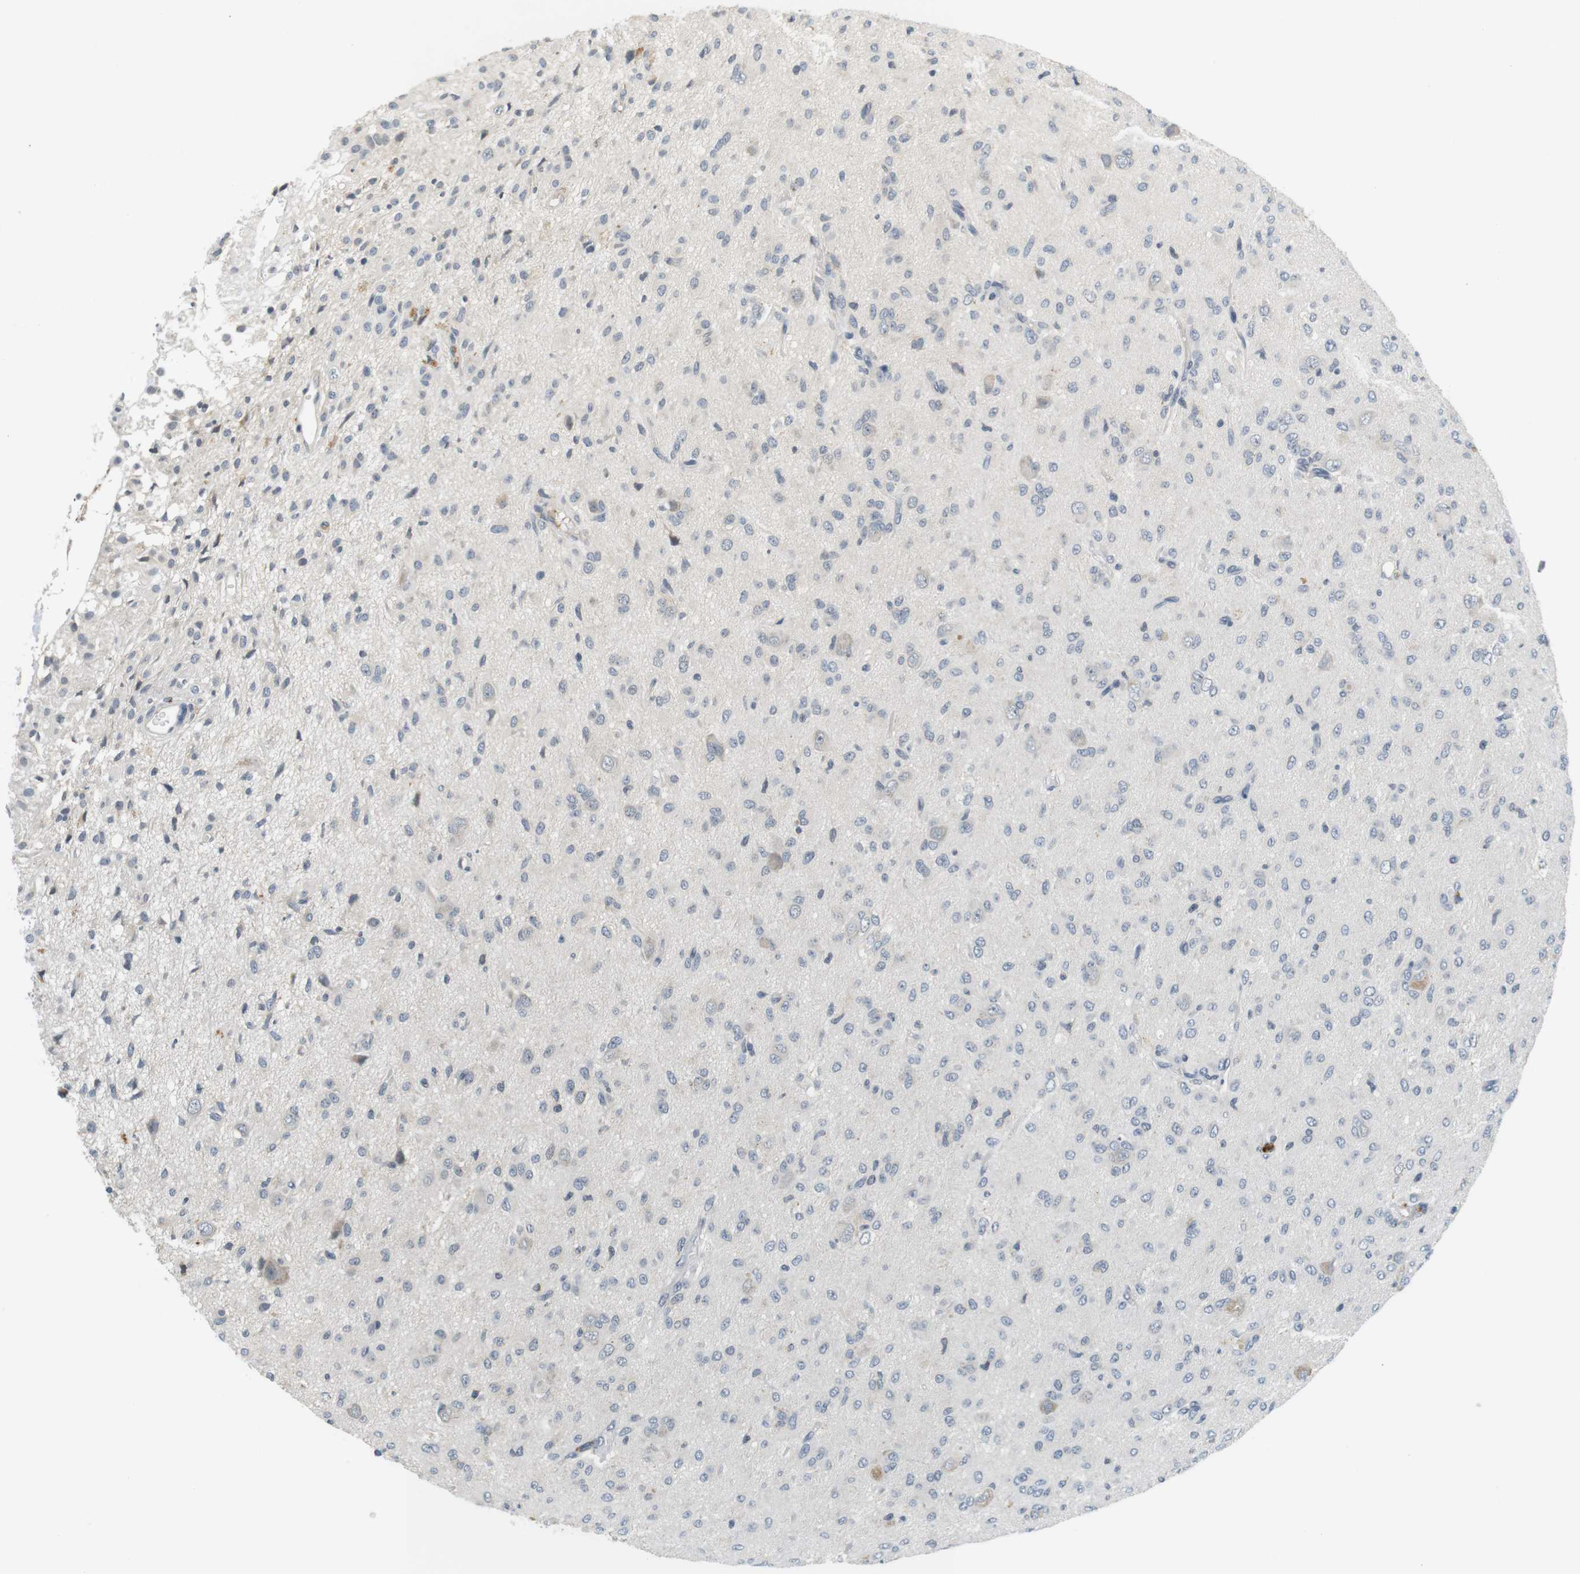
{"staining": {"intensity": "negative", "quantity": "none", "location": "none"}, "tissue": "glioma", "cell_type": "Tumor cells", "image_type": "cancer", "snomed": [{"axis": "morphology", "description": "Glioma, malignant, High grade"}, {"axis": "topography", "description": "Brain"}], "caption": "This photomicrograph is of glioma stained with immunohistochemistry to label a protein in brown with the nuclei are counter-stained blue. There is no staining in tumor cells.", "gene": "WNT7A", "patient": {"sex": "female", "age": 59}}